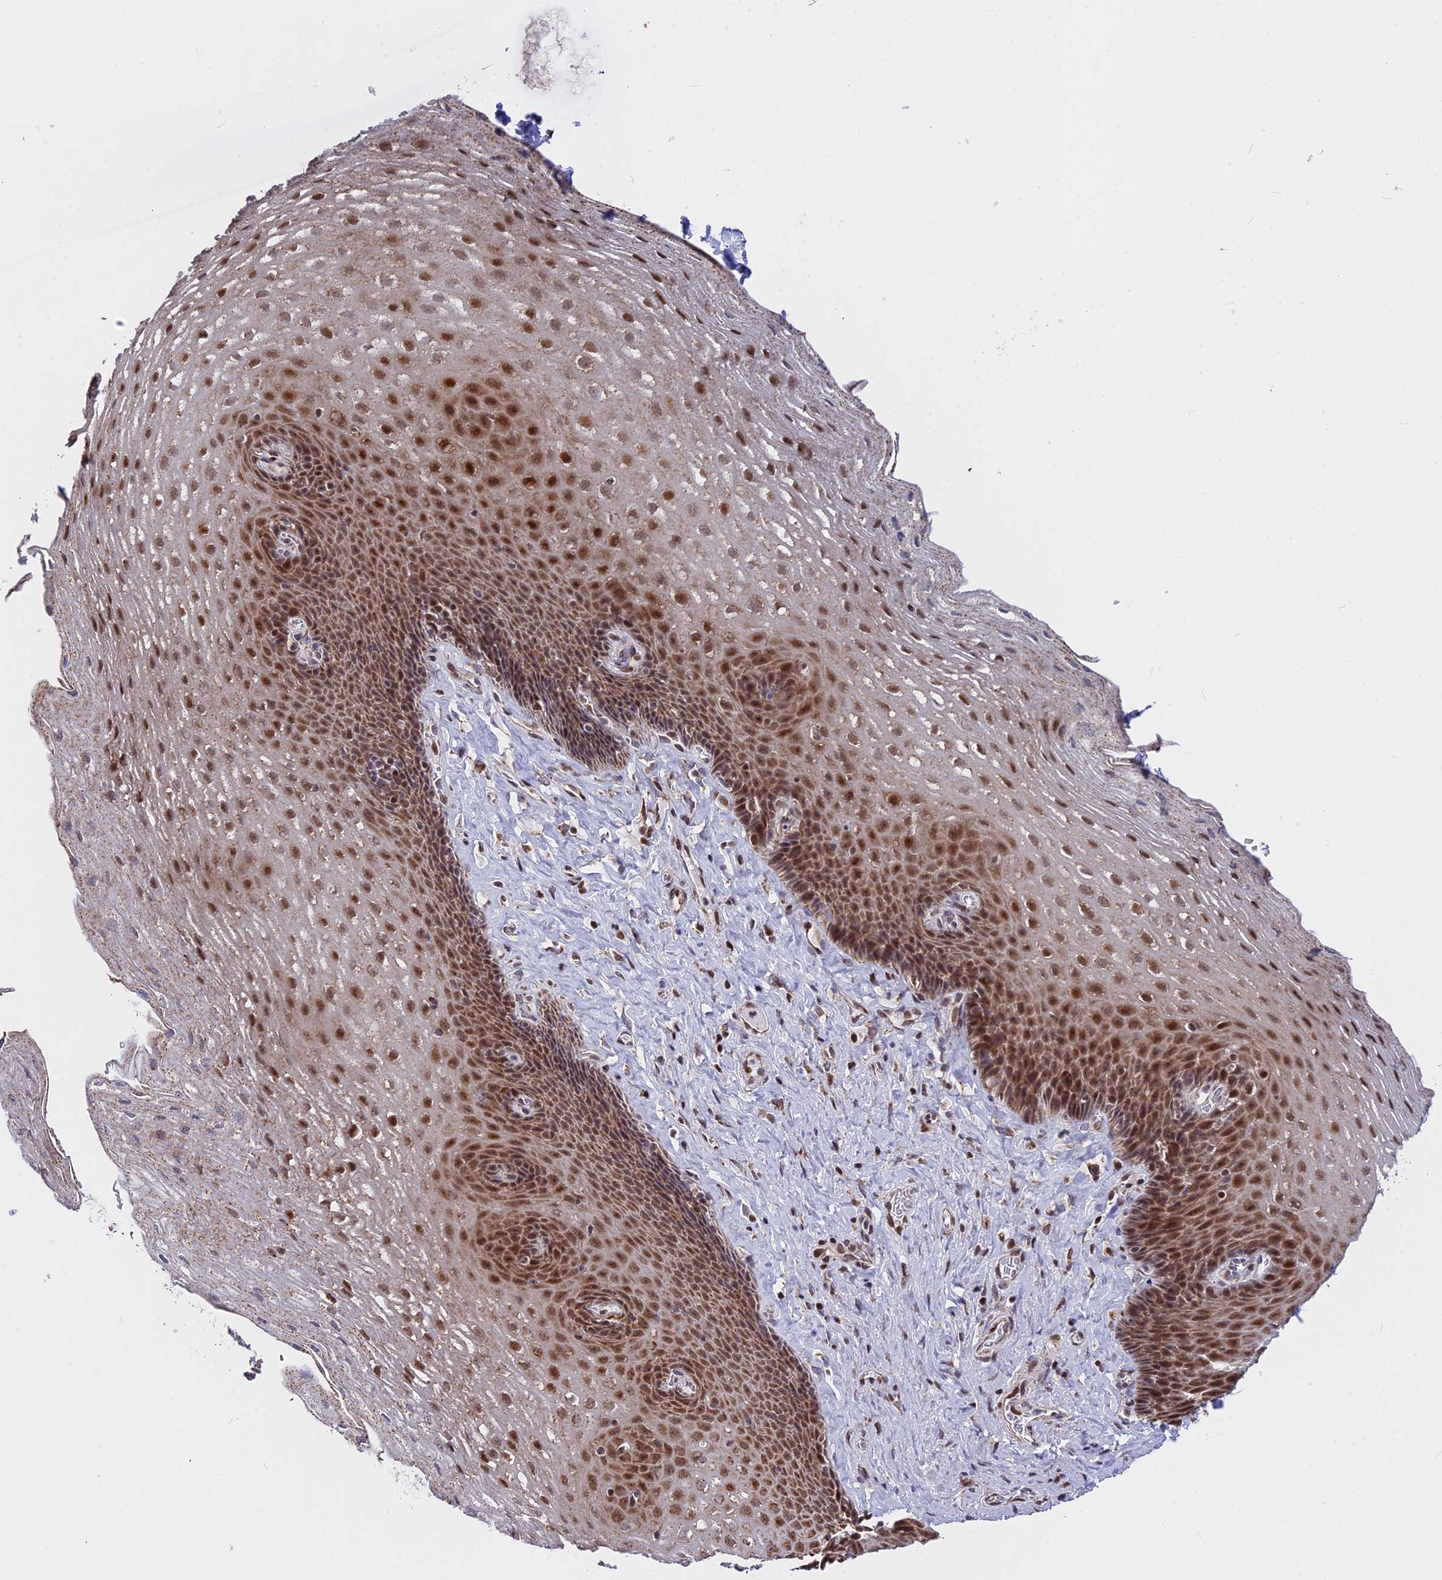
{"staining": {"intensity": "strong", "quantity": ">75%", "location": "cytoplasmic/membranous,nuclear"}, "tissue": "esophagus", "cell_type": "Squamous epithelial cells", "image_type": "normal", "snomed": [{"axis": "morphology", "description": "Normal tissue, NOS"}, {"axis": "topography", "description": "Esophagus"}], "caption": "Squamous epithelial cells show strong cytoplasmic/membranous,nuclear expression in about >75% of cells in benign esophagus.", "gene": "FAM174C", "patient": {"sex": "female", "age": 66}}